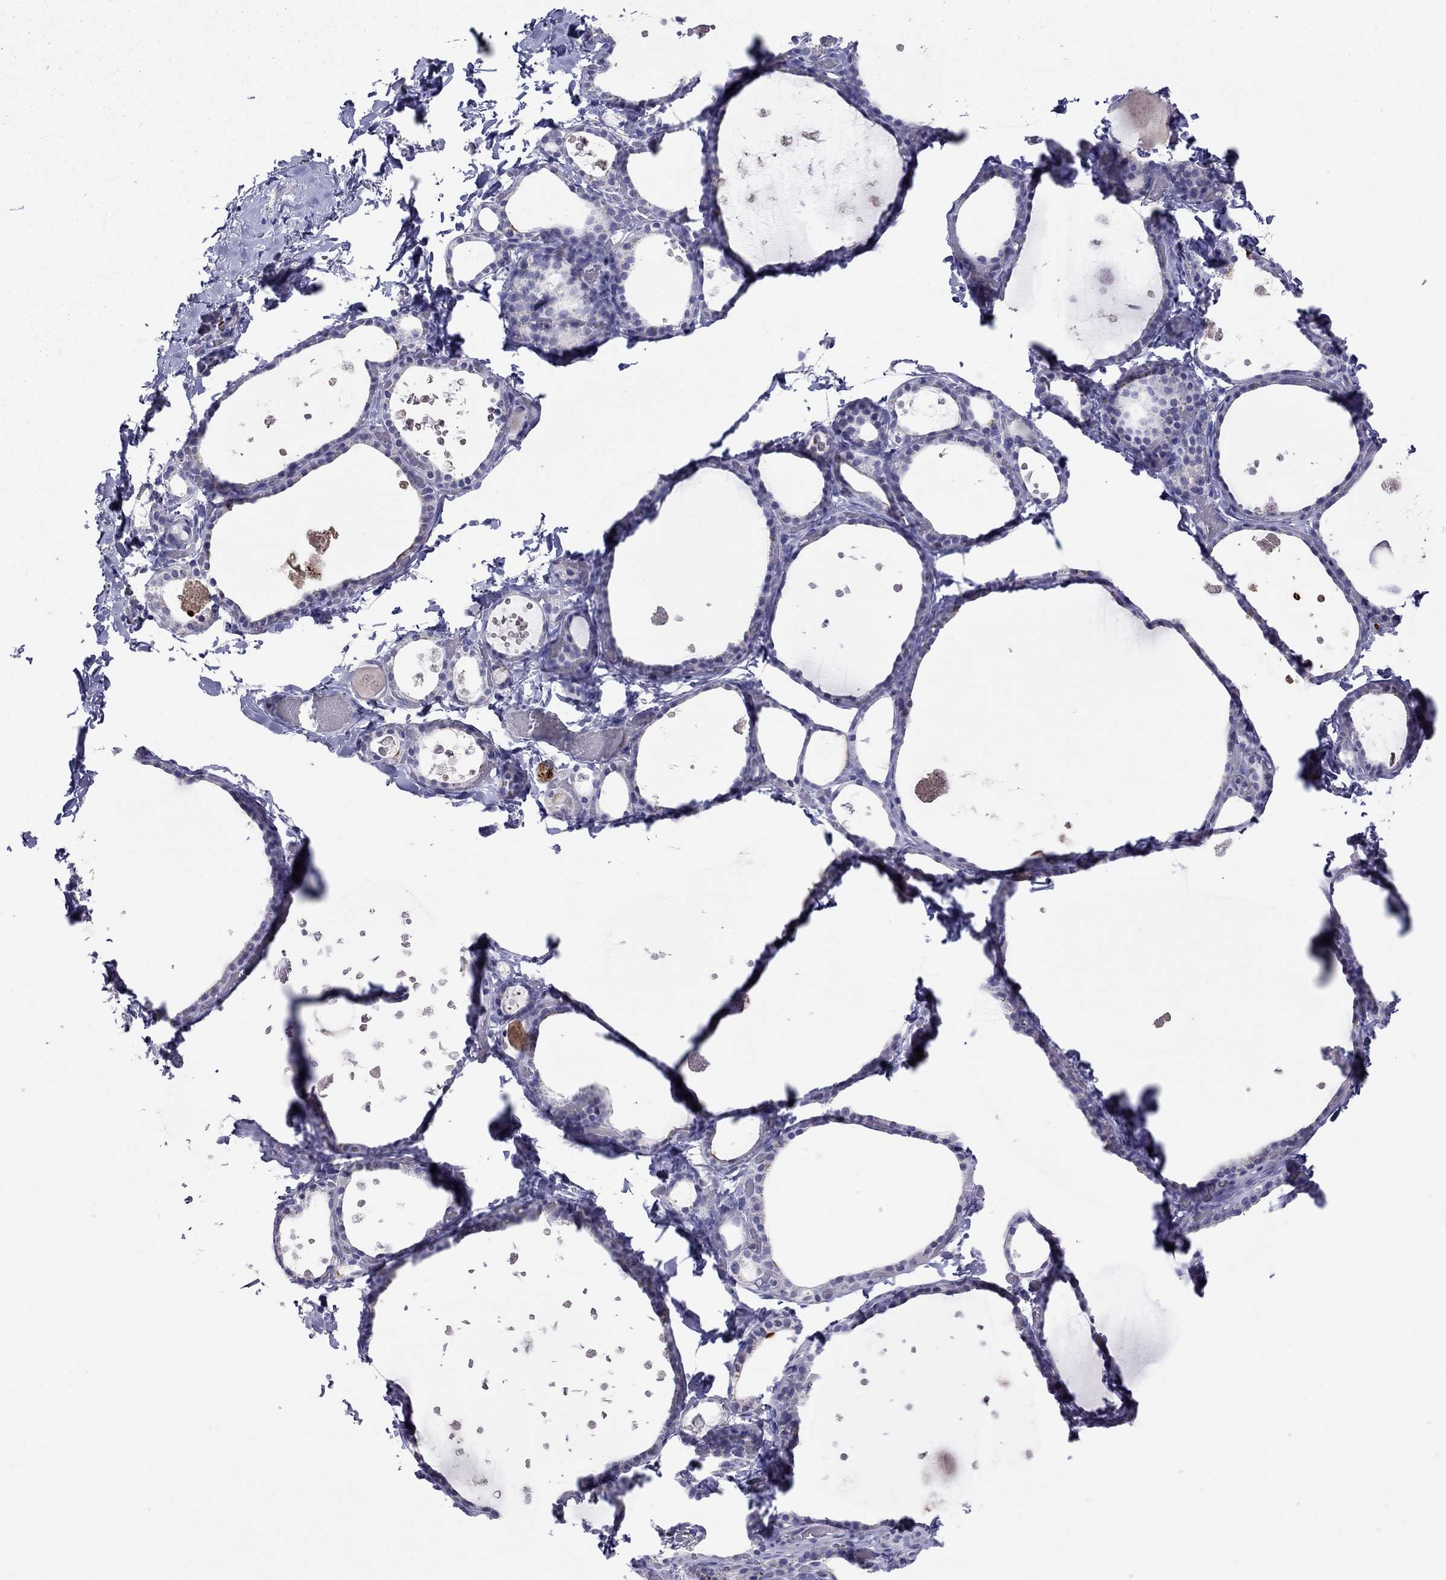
{"staining": {"intensity": "negative", "quantity": "none", "location": "none"}, "tissue": "thyroid gland", "cell_type": "Glandular cells", "image_type": "normal", "snomed": [{"axis": "morphology", "description": "Normal tissue, NOS"}, {"axis": "topography", "description": "Thyroid gland"}], "caption": "Immunohistochemistry micrograph of normal thyroid gland: thyroid gland stained with DAB demonstrates no significant protein positivity in glandular cells. The staining is performed using DAB (3,3'-diaminobenzidine) brown chromogen with nuclei counter-stained in using hematoxylin.", "gene": "MUC16", "patient": {"sex": "female", "age": 56}}